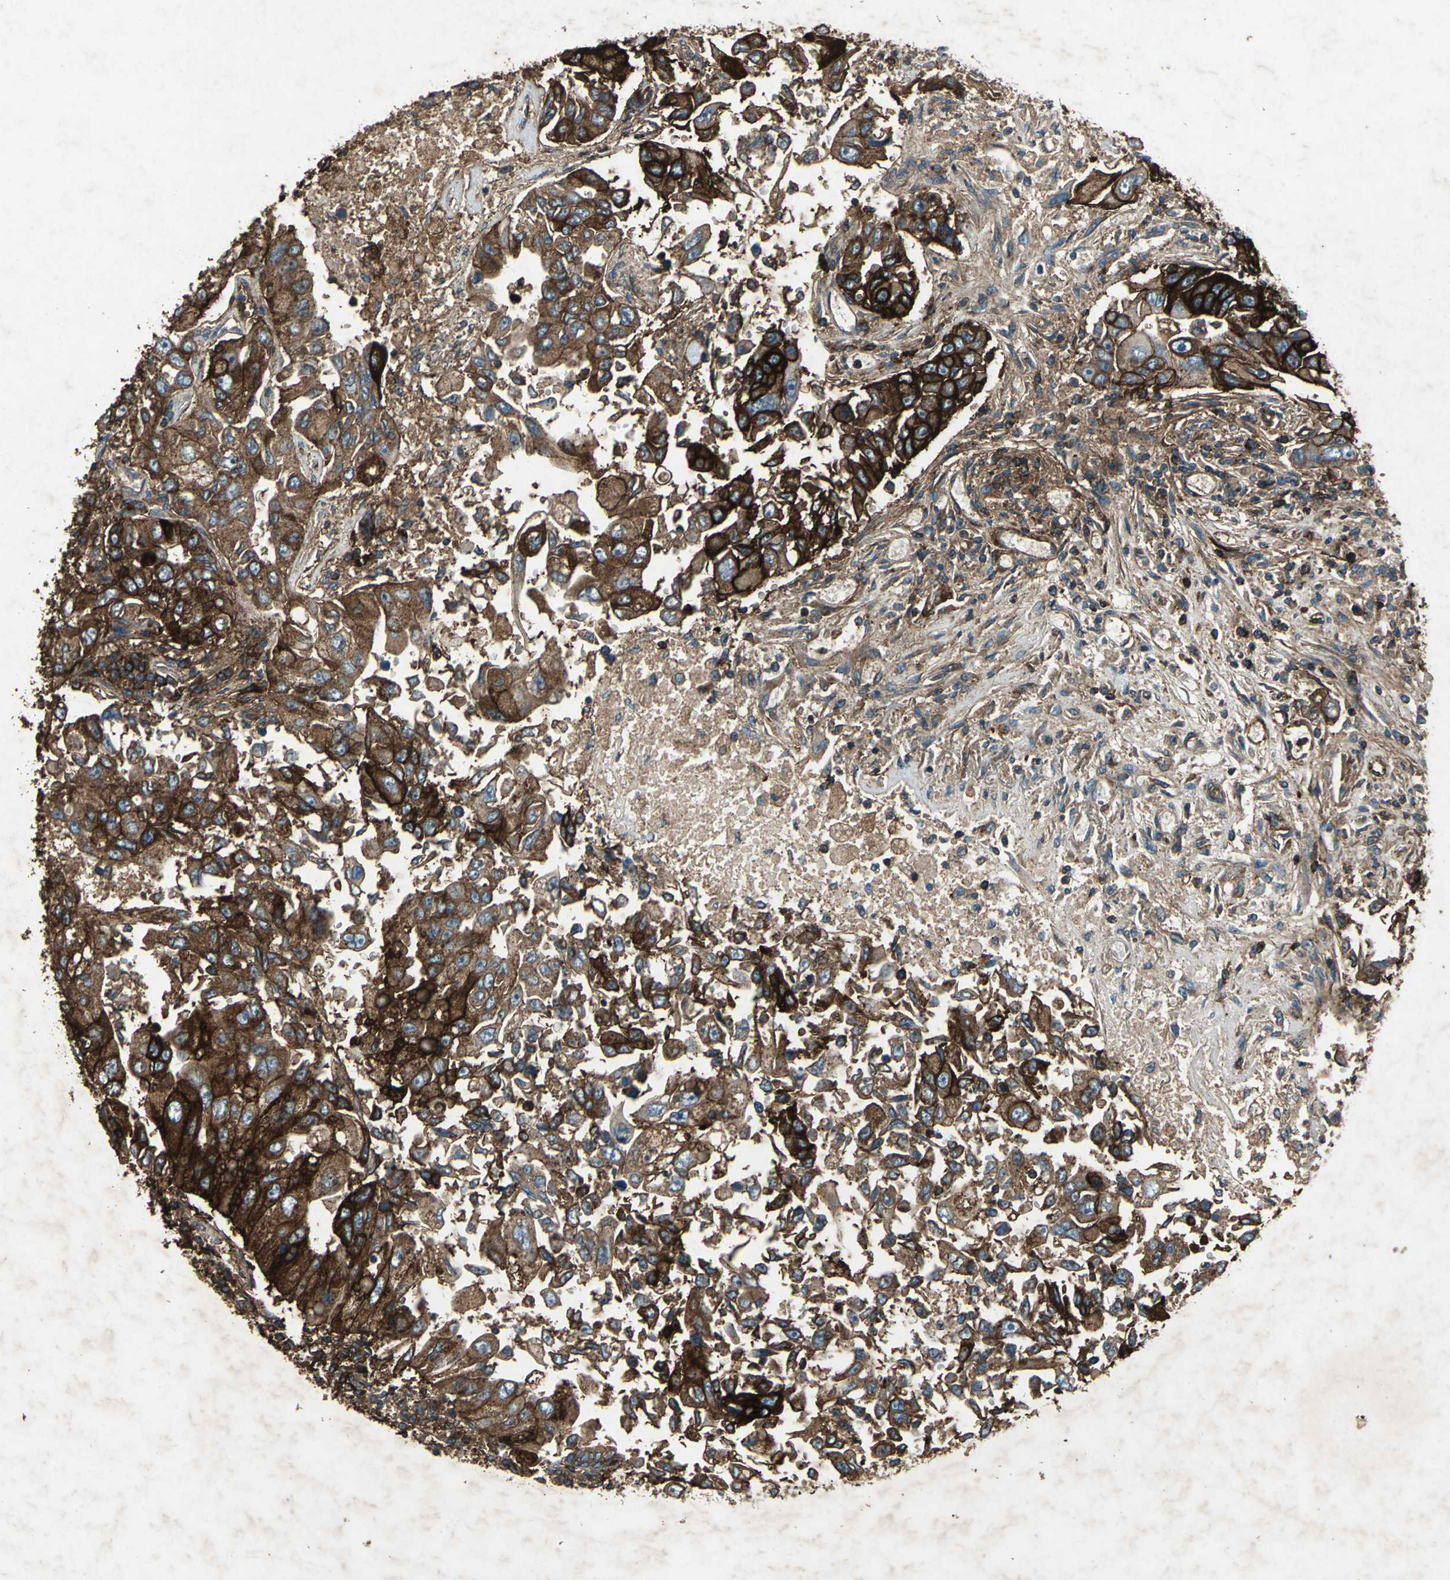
{"staining": {"intensity": "strong", "quantity": ">75%", "location": "cytoplasmic/membranous"}, "tissue": "lung cancer", "cell_type": "Tumor cells", "image_type": "cancer", "snomed": [{"axis": "morphology", "description": "Adenocarcinoma, NOS"}, {"axis": "topography", "description": "Lung"}], "caption": "Lung cancer stained with DAB (3,3'-diaminobenzidine) immunohistochemistry reveals high levels of strong cytoplasmic/membranous expression in approximately >75% of tumor cells.", "gene": "CCR6", "patient": {"sex": "male", "age": 84}}